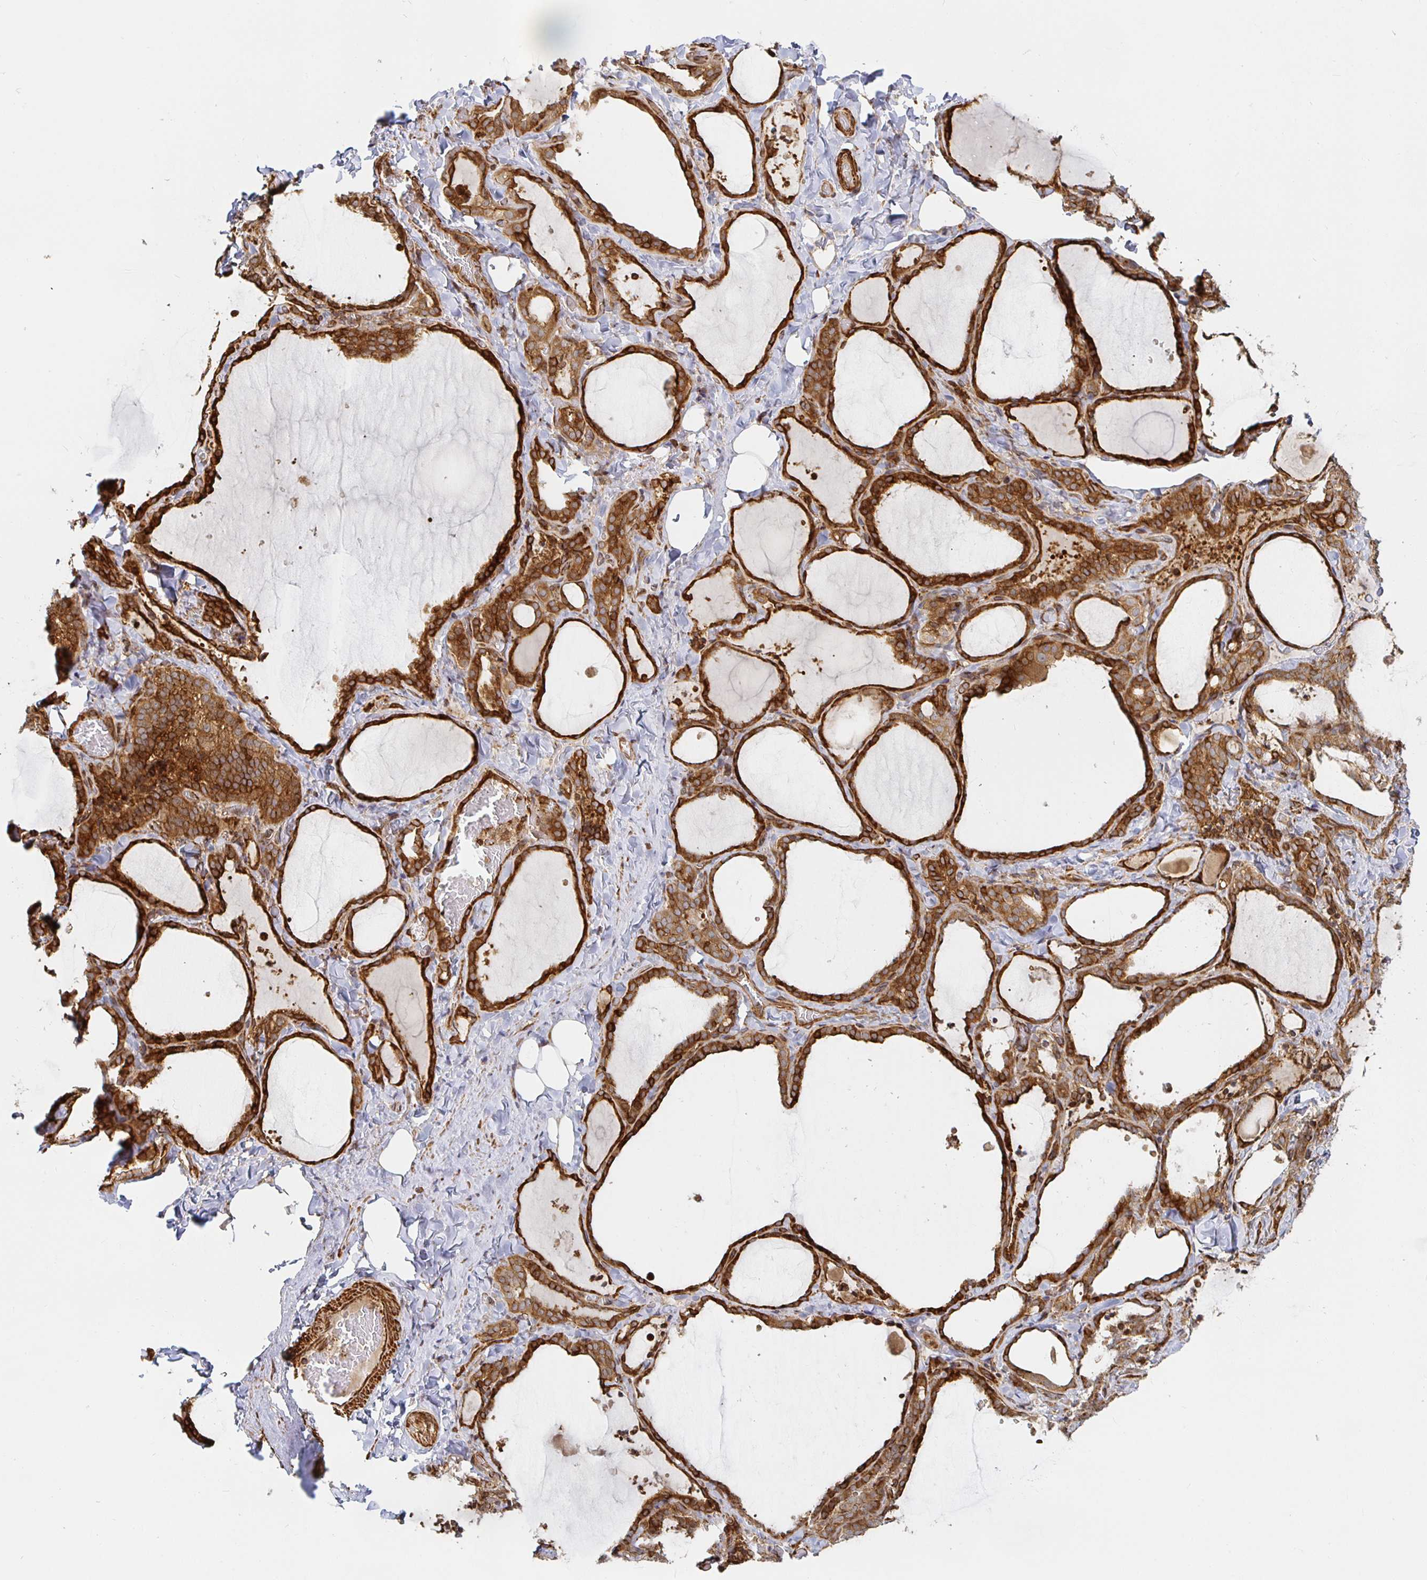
{"staining": {"intensity": "strong", "quantity": ">75%", "location": "cytoplasmic/membranous"}, "tissue": "thyroid gland", "cell_type": "Glandular cells", "image_type": "normal", "snomed": [{"axis": "morphology", "description": "Normal tissue, NOS"}, {"axis": "topography", "description": "Thyroid gland"}], "caption": "An immunohistochemistry micrograph of benign tissue is shown. Protein staining in brown labels strong cytoplasmic/membranous positivity in thyroid gland within glandular cells. (Brightfield microscopy of DAB IHC at high magnification).", "gene": "STRAP", "patient": {"sex": "female", "age": 22}}